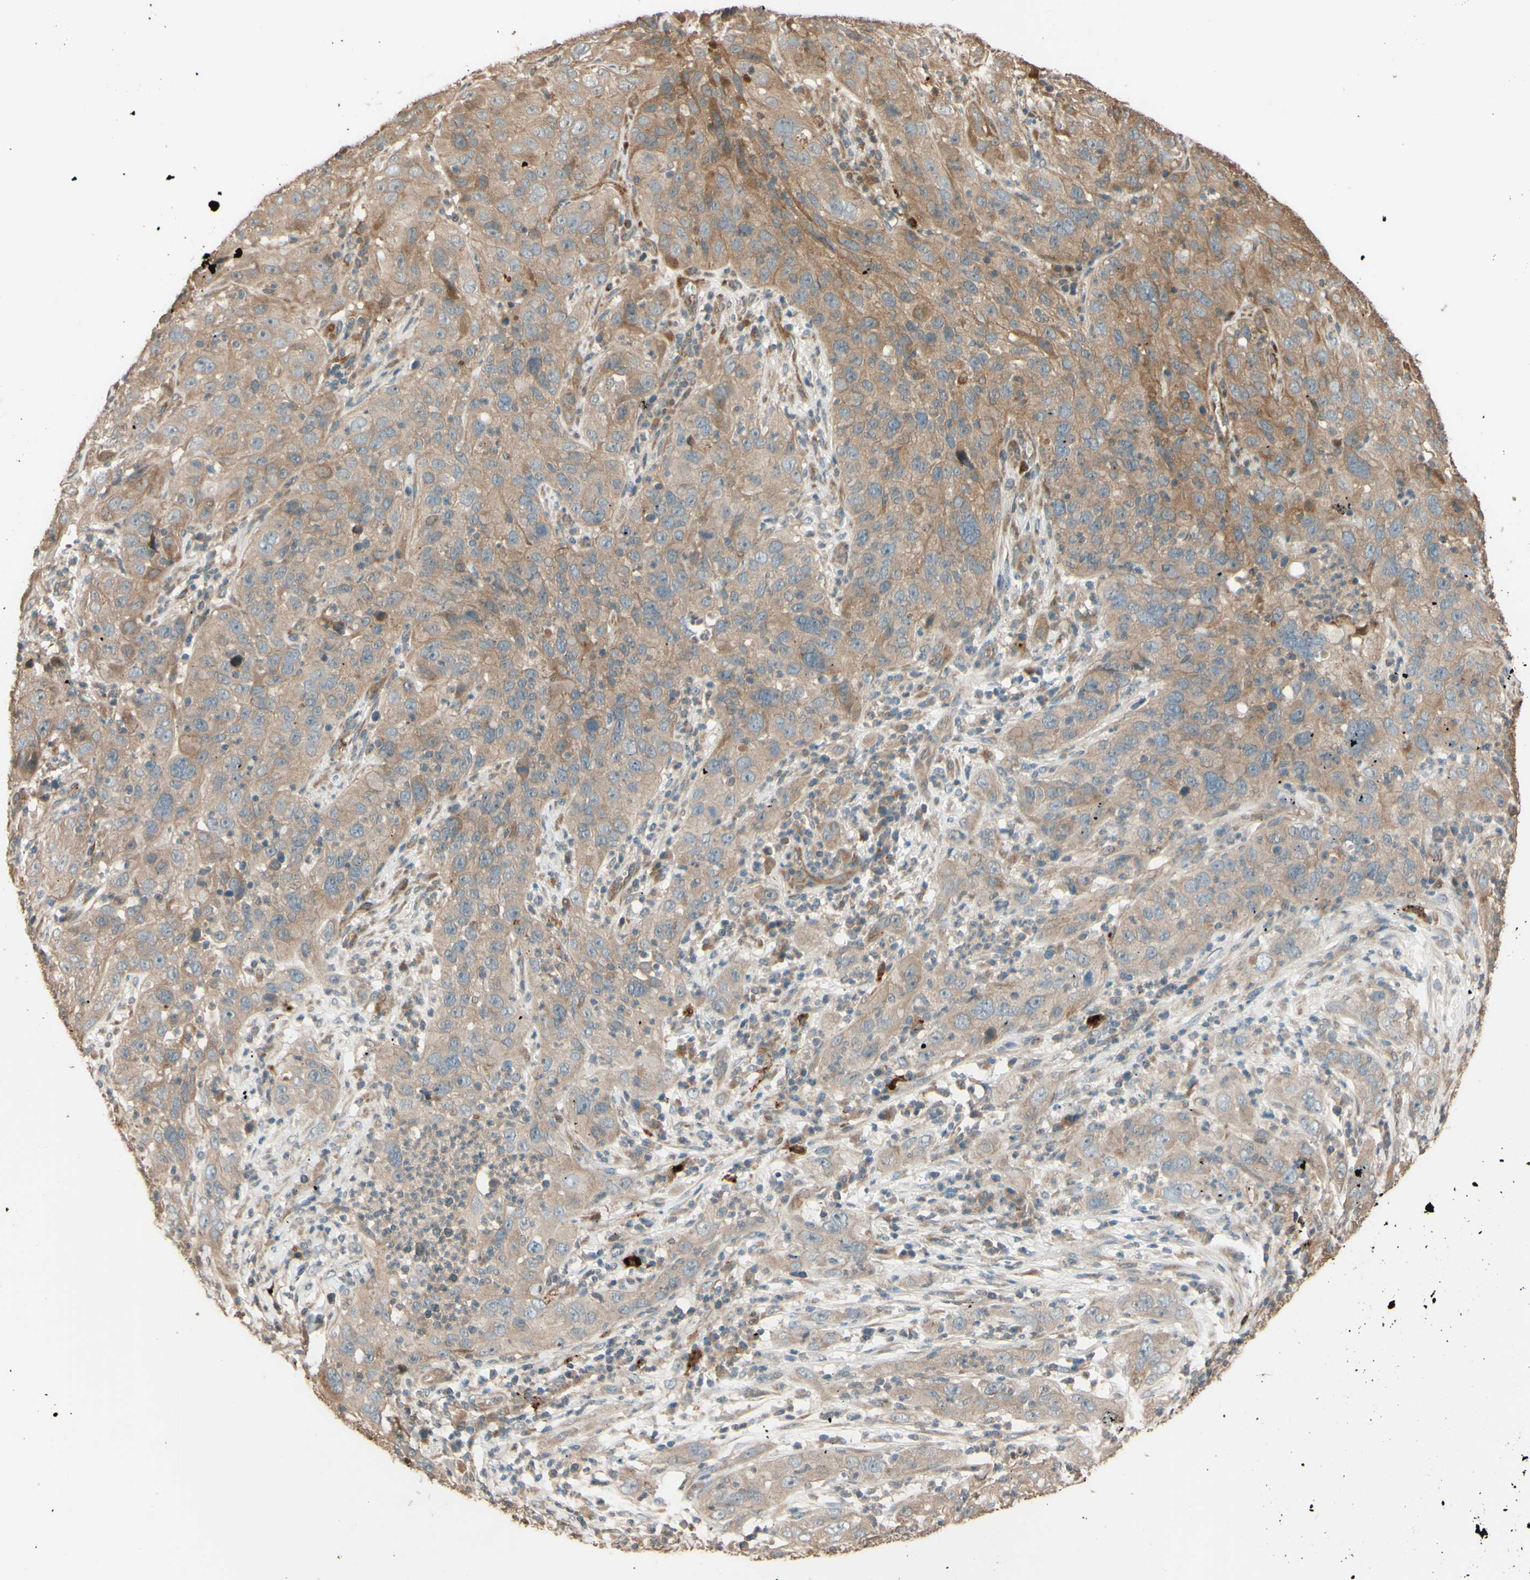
{"staining": {"intensity": "weak", "quantity": ">75%", "location": "cytoplasmic/membranous"}, "tissue": "cervical cancer", "cell_type": "Tumor cells", "image_type": "cancer", "snomed": [{"axis": "morphology", "description": "Squamous cell carcinoma, NOS"}, {"axis": "topography", "description": "Cervix"}], "caption": "This micrograph demonstrates immunohistochemistry staining of human cervical cancer (squamous cell carcinoma), with low weak cytoplasmic/membranous staining in approximately >75% of tumor cells.", "gene": "RNF19A", "patient": {"sex": "female", "age": 32}}